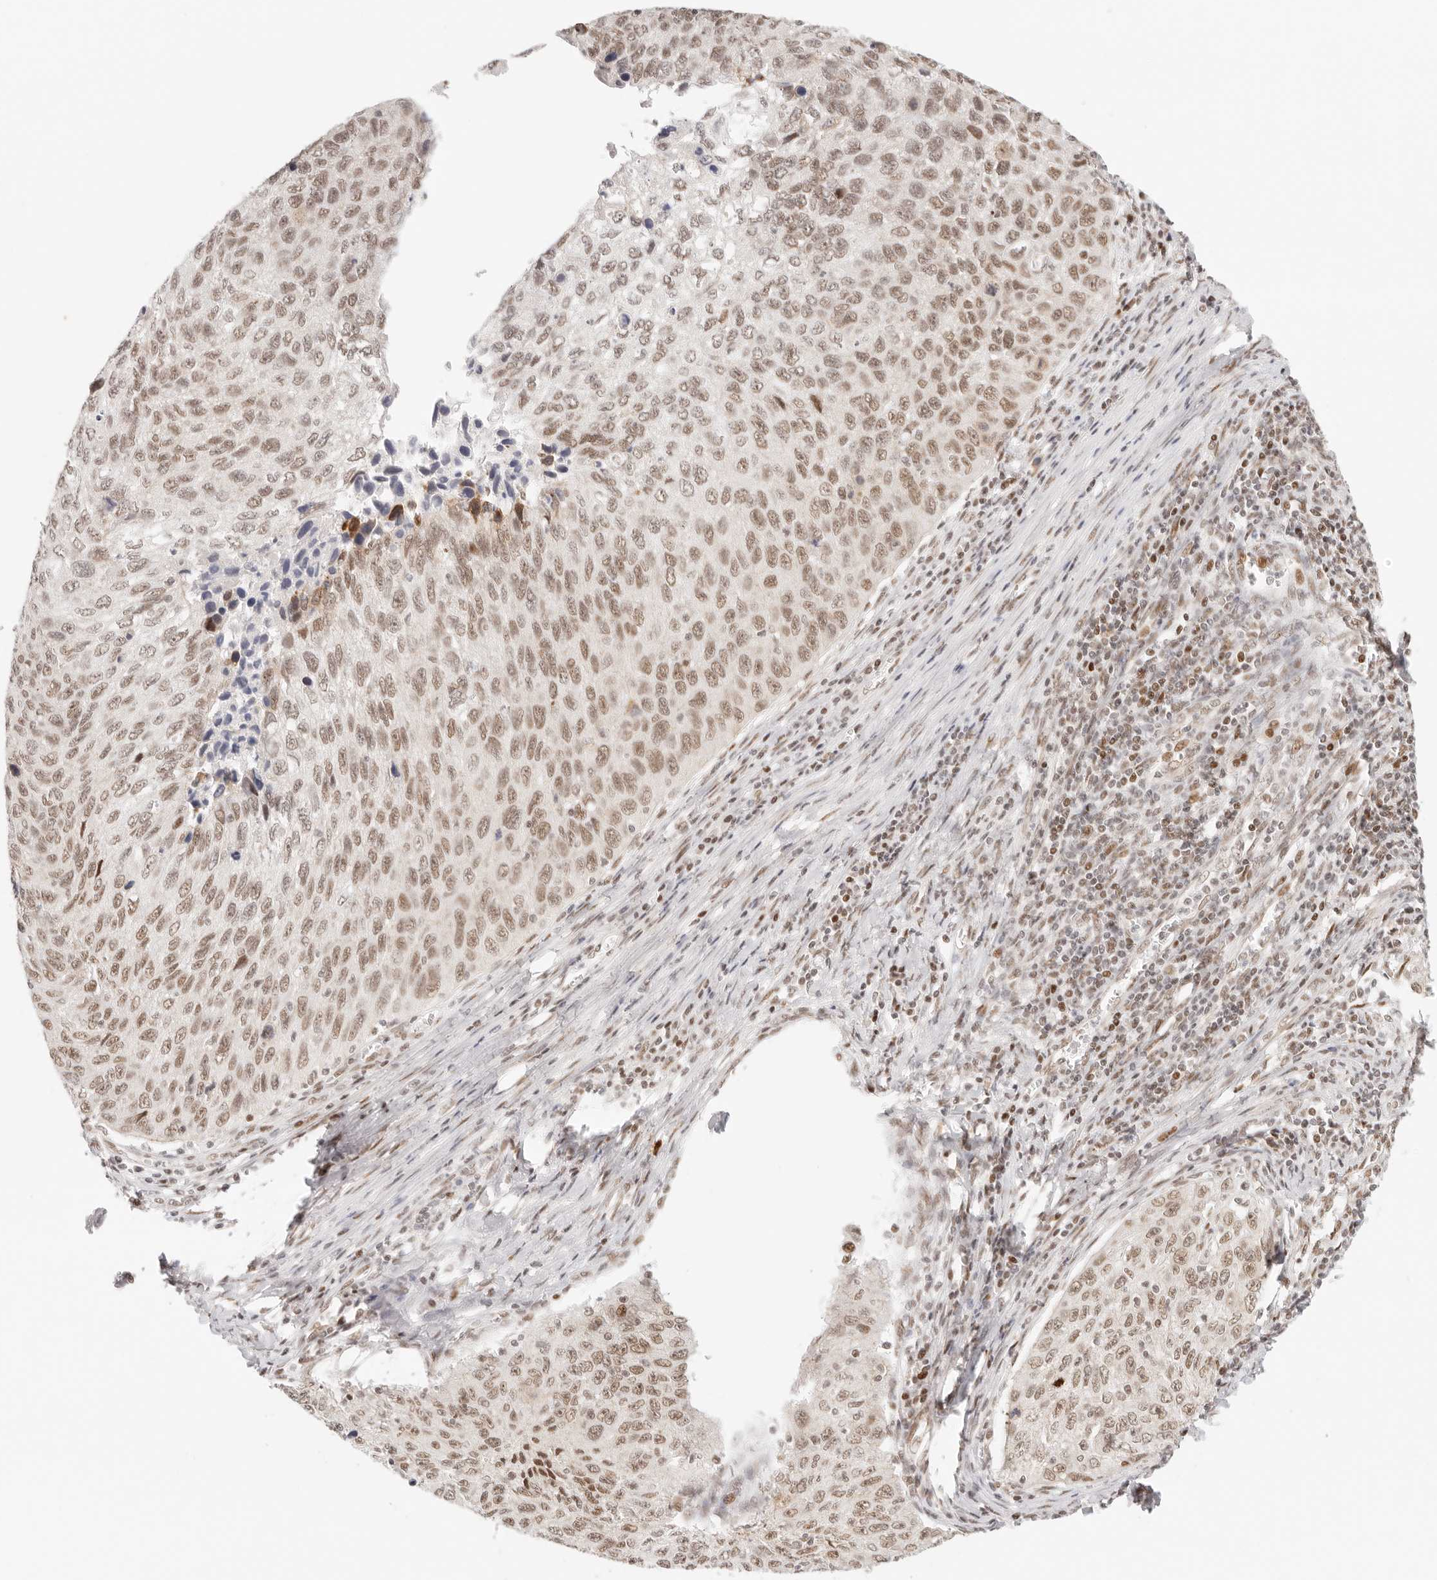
{"staining": {"intensity": "moderate", "quantity": ">75%", "location": "nuclear"}, "tissue": "cervical cancer", "cell_type": "Tumor cells", "image_type": "cancer", "snomed": [{"axis": "morphology", "description": "Squamous cell carcinoma, NOS"}, {"axis": "topography", "description": "Cervix"}], "caption": "Immunohistochemistry (IHC) of human cervical cancer (squamous cell carcinoma) demonstrates medium levels of moderate nuclear positivity in approximately >75% of tumor cells. (DAB IHC, brown staining for protein, blue staining for nuclei).", "gene": "HOXC5", "patient": {"sex": "female", "age": 53}}